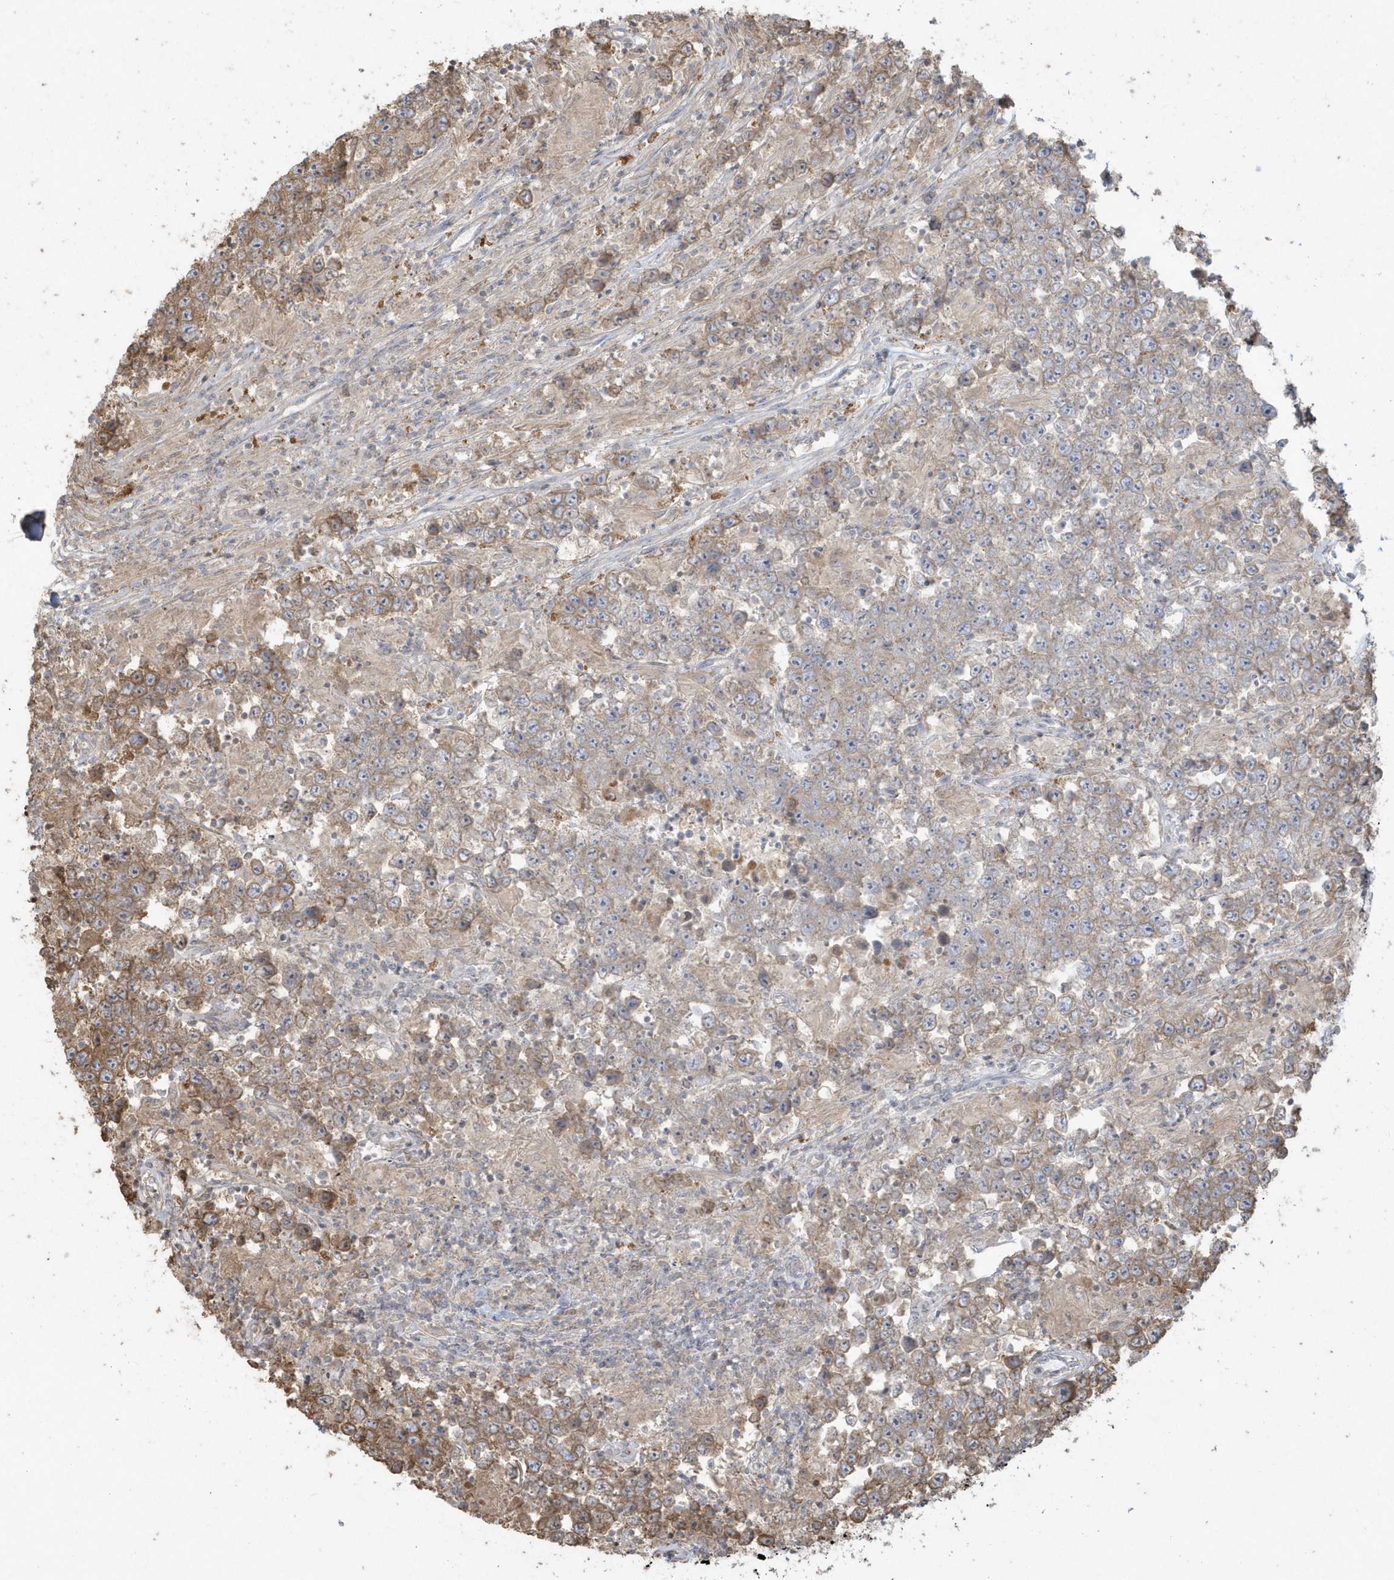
{"staining": {"intensity": "moderate", "quantity": "<25%", "location": "cytoplasmic/membranous"}, "tissue": "testis cancer", "cell_type": "Tumor cells", "image_type": "cancer", "snomed": [{"axis": "morphology", "description": "Normal tissue, NOS"}, {"axis": "morphology", "description": "Urothelial carcinoma, High grade"}, {"axis": "morphology", "description": "Seminoma, NOS"}, {"axis": "morphology", "description": "Carcinoma, Embryonal, NOS"}, {"axis": "topography", "description": "Urinary bladder"}, {"axis": "topography", "description": "Testis"}], "caption": "Immunohistochemistry (DAB) staining of human high-grade urothelial carcinoma (testis) demonstrates moderate cytoplasmic/membranous protein expression in about <25% of tumor cells.", "gene": "HNMT", "patient": {"sex": "male", "age": 41}}